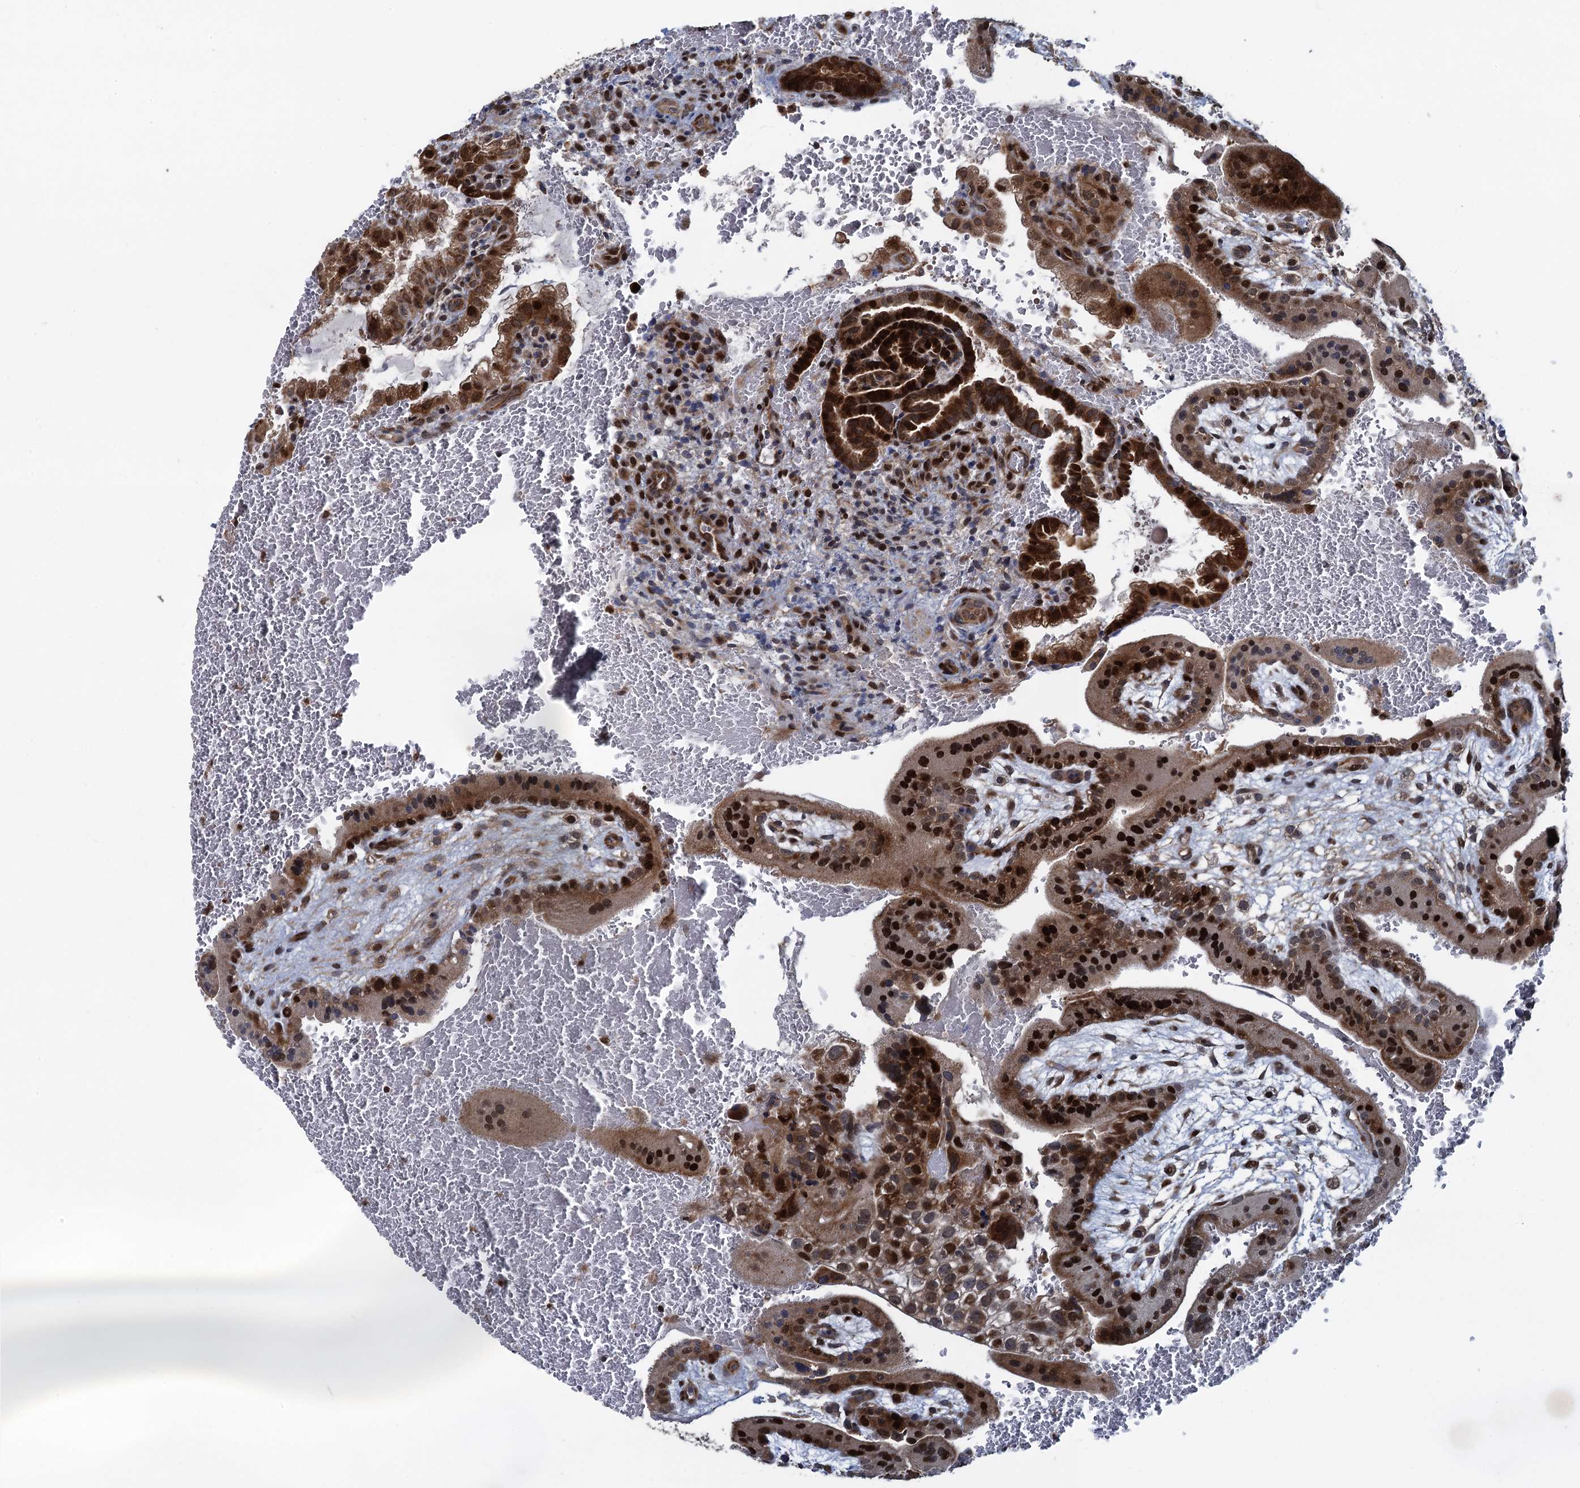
{"staining": {"intensity": "strong", "quantity": ">75%", "location": "cytoplasmic/membranous,nuclear"}, "tissue": "placenta", "cell_type": "Trophoblastic cells", "image_type": "normal", "snomed": [{"axis": "morphology", "description": "Normal tissue, NOS"}, {"axis": "topography", "description": "Placenta"}], "caption": "DAB immunohistochemical staining of normal human placenta shows strong cytoplasmic/membranous,nuclear protein expression in about >75% of trophoblastic cells.", "gene": "ATOSA", "patient": {"sex": "female", "age": 35}}